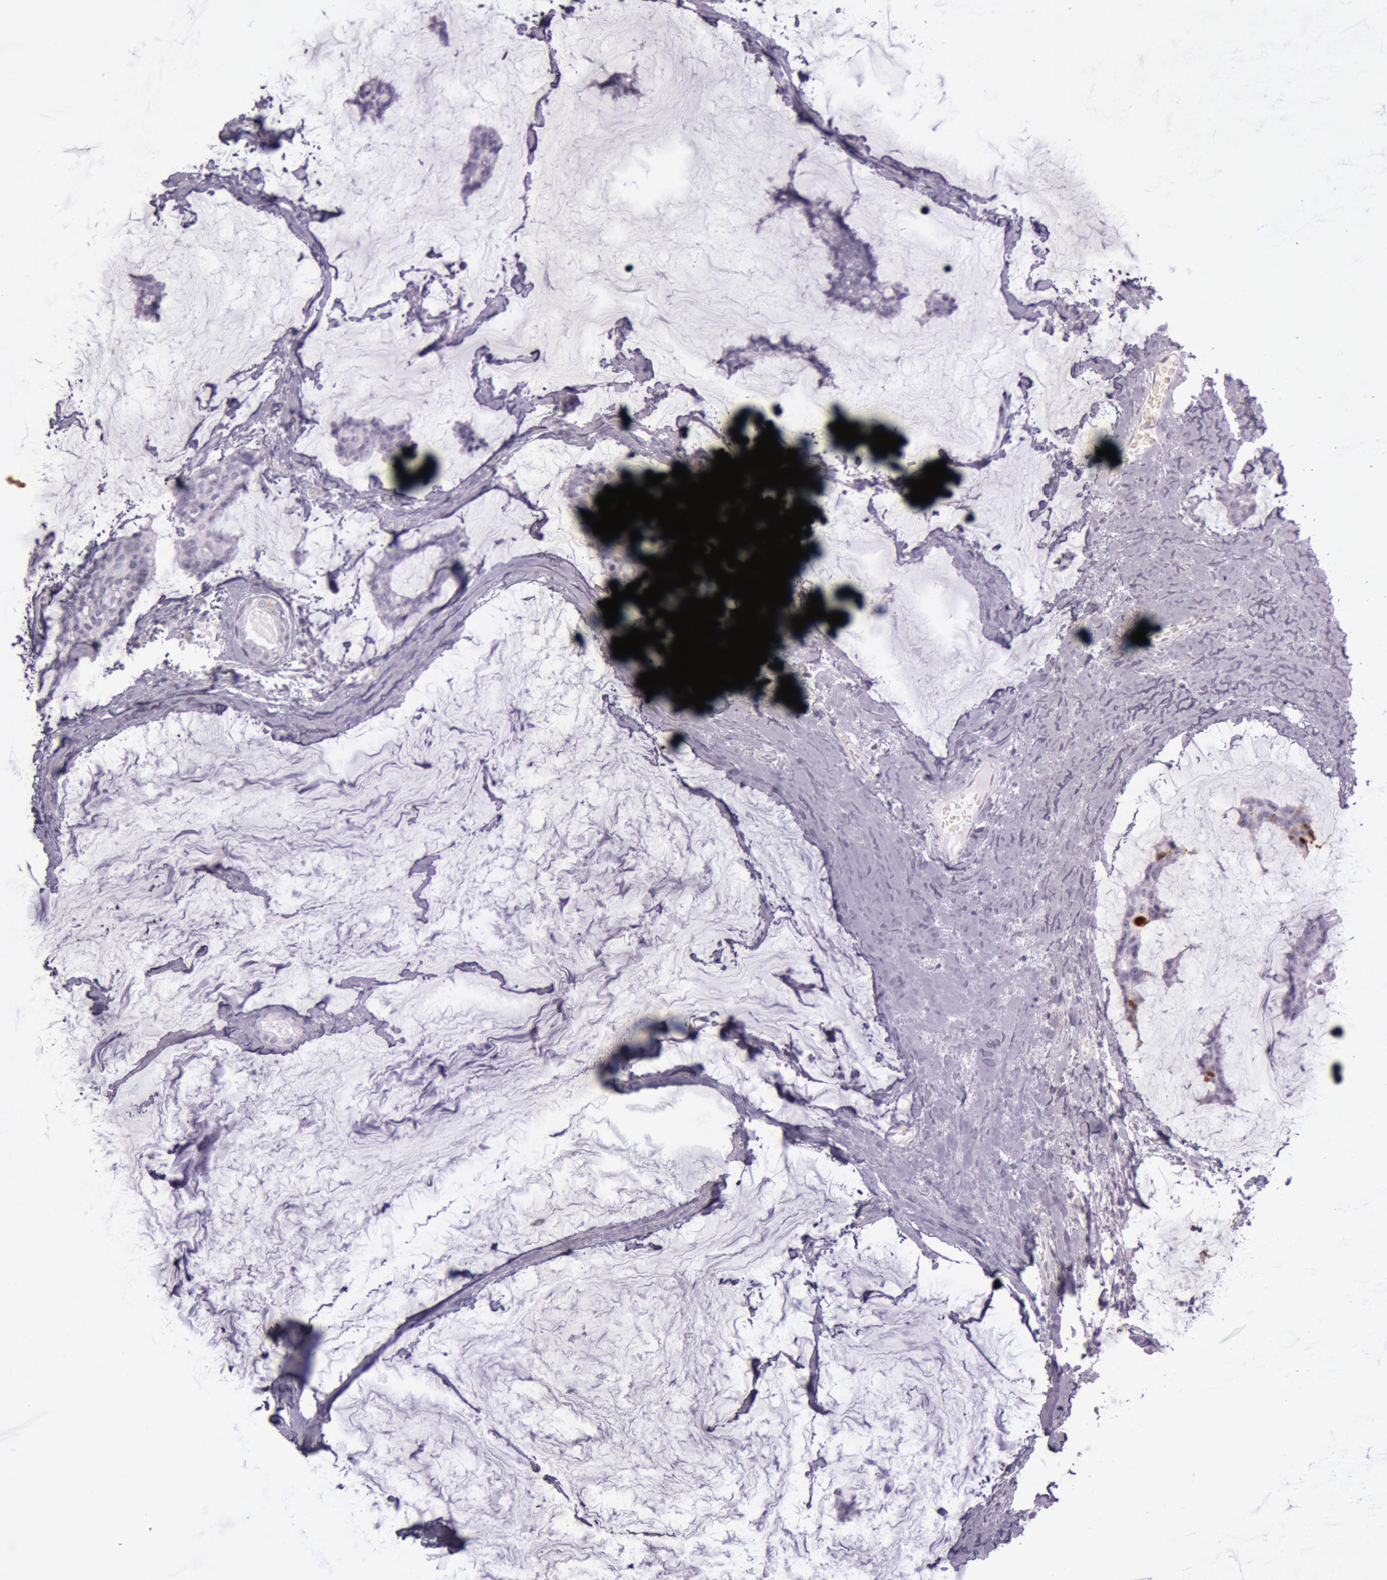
{"staining": {"intensity": "negative", "quantity": "none", "location": "none"}, "tissue": "breast cancer", "cell_type": "Tumor cells", "image_type": "cancer", "snomed": [{"axis": "morphology", "description": "Duct carcinoma"}, {"axis": "topography", "description": "Breast"}], "caption": "Photomicrograph shows no significant protein staining in tumor cells of breast cancer. (DAB immunohistochemistry, high magnification).", "gene": "S100A7", "patient": {"sex": "female", "age": 93}}